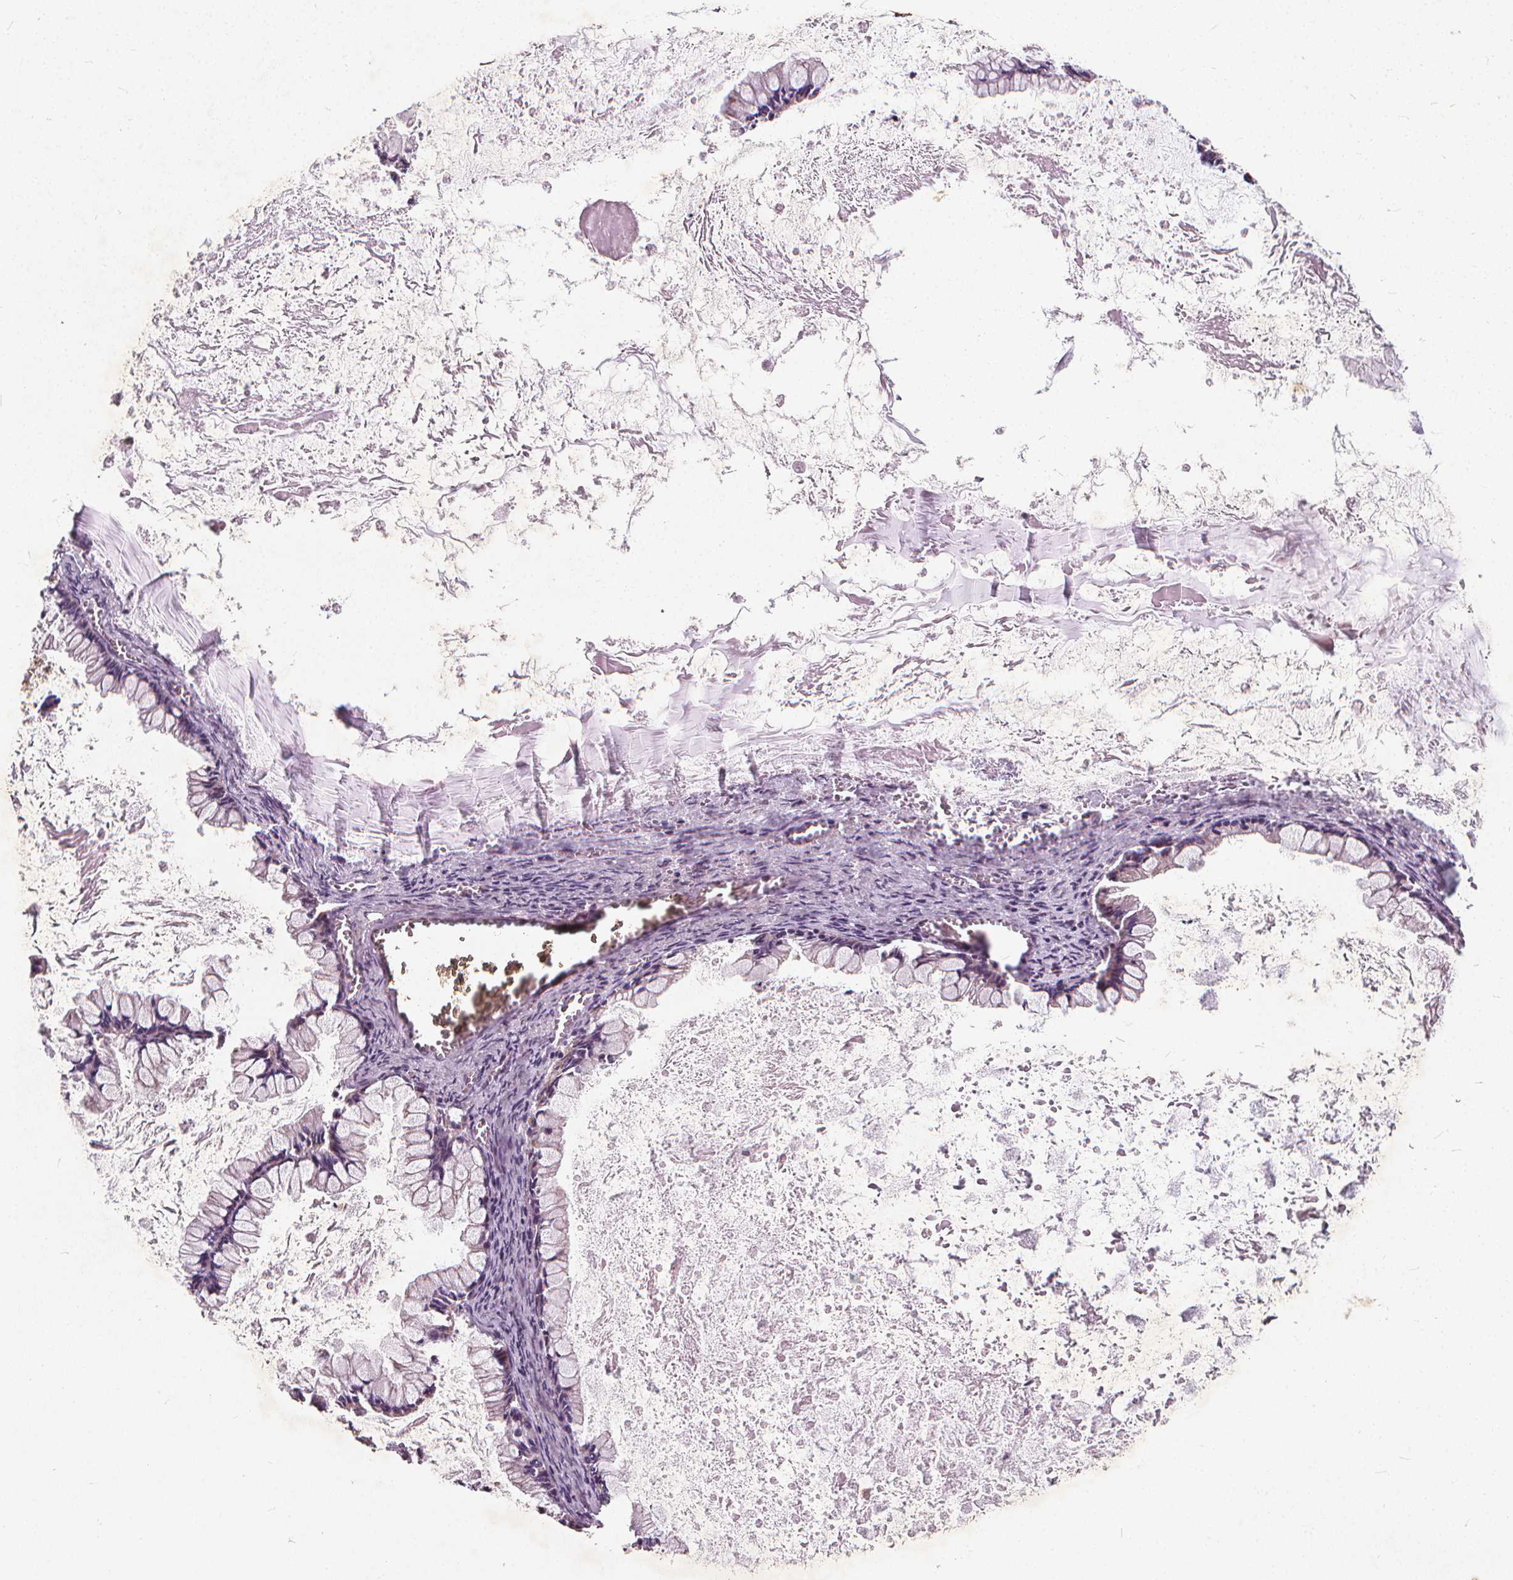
{"staining": {"intensity": "moderate", "quantity": "<25%", "location": "cytoplasmic/membranous"}, "tissue": "ovarian cancer", "cell_type": "Tumor cells", "image_type": "cancer", "snomed": [{"axis": "morphology", "description": "Cystadenocarcinoma, mucinous, NOS"}, {"axis": "topography", "description": "Ovary"}], "caption": "Immunohistochemistry (IHC) photomicrograph of neoplastic tissue: human mucinous cystadenocarcinoma (ovarian) stained using immunohistochemistry exhibits low levels of moderate protein expression localized specifically in the cytoplasmic/membranous of tumor cells, appearing as a cytoplasmic/membranous brown color.", "gene": "ORAI2", "patient": {"sex": "female", "age": 67}}